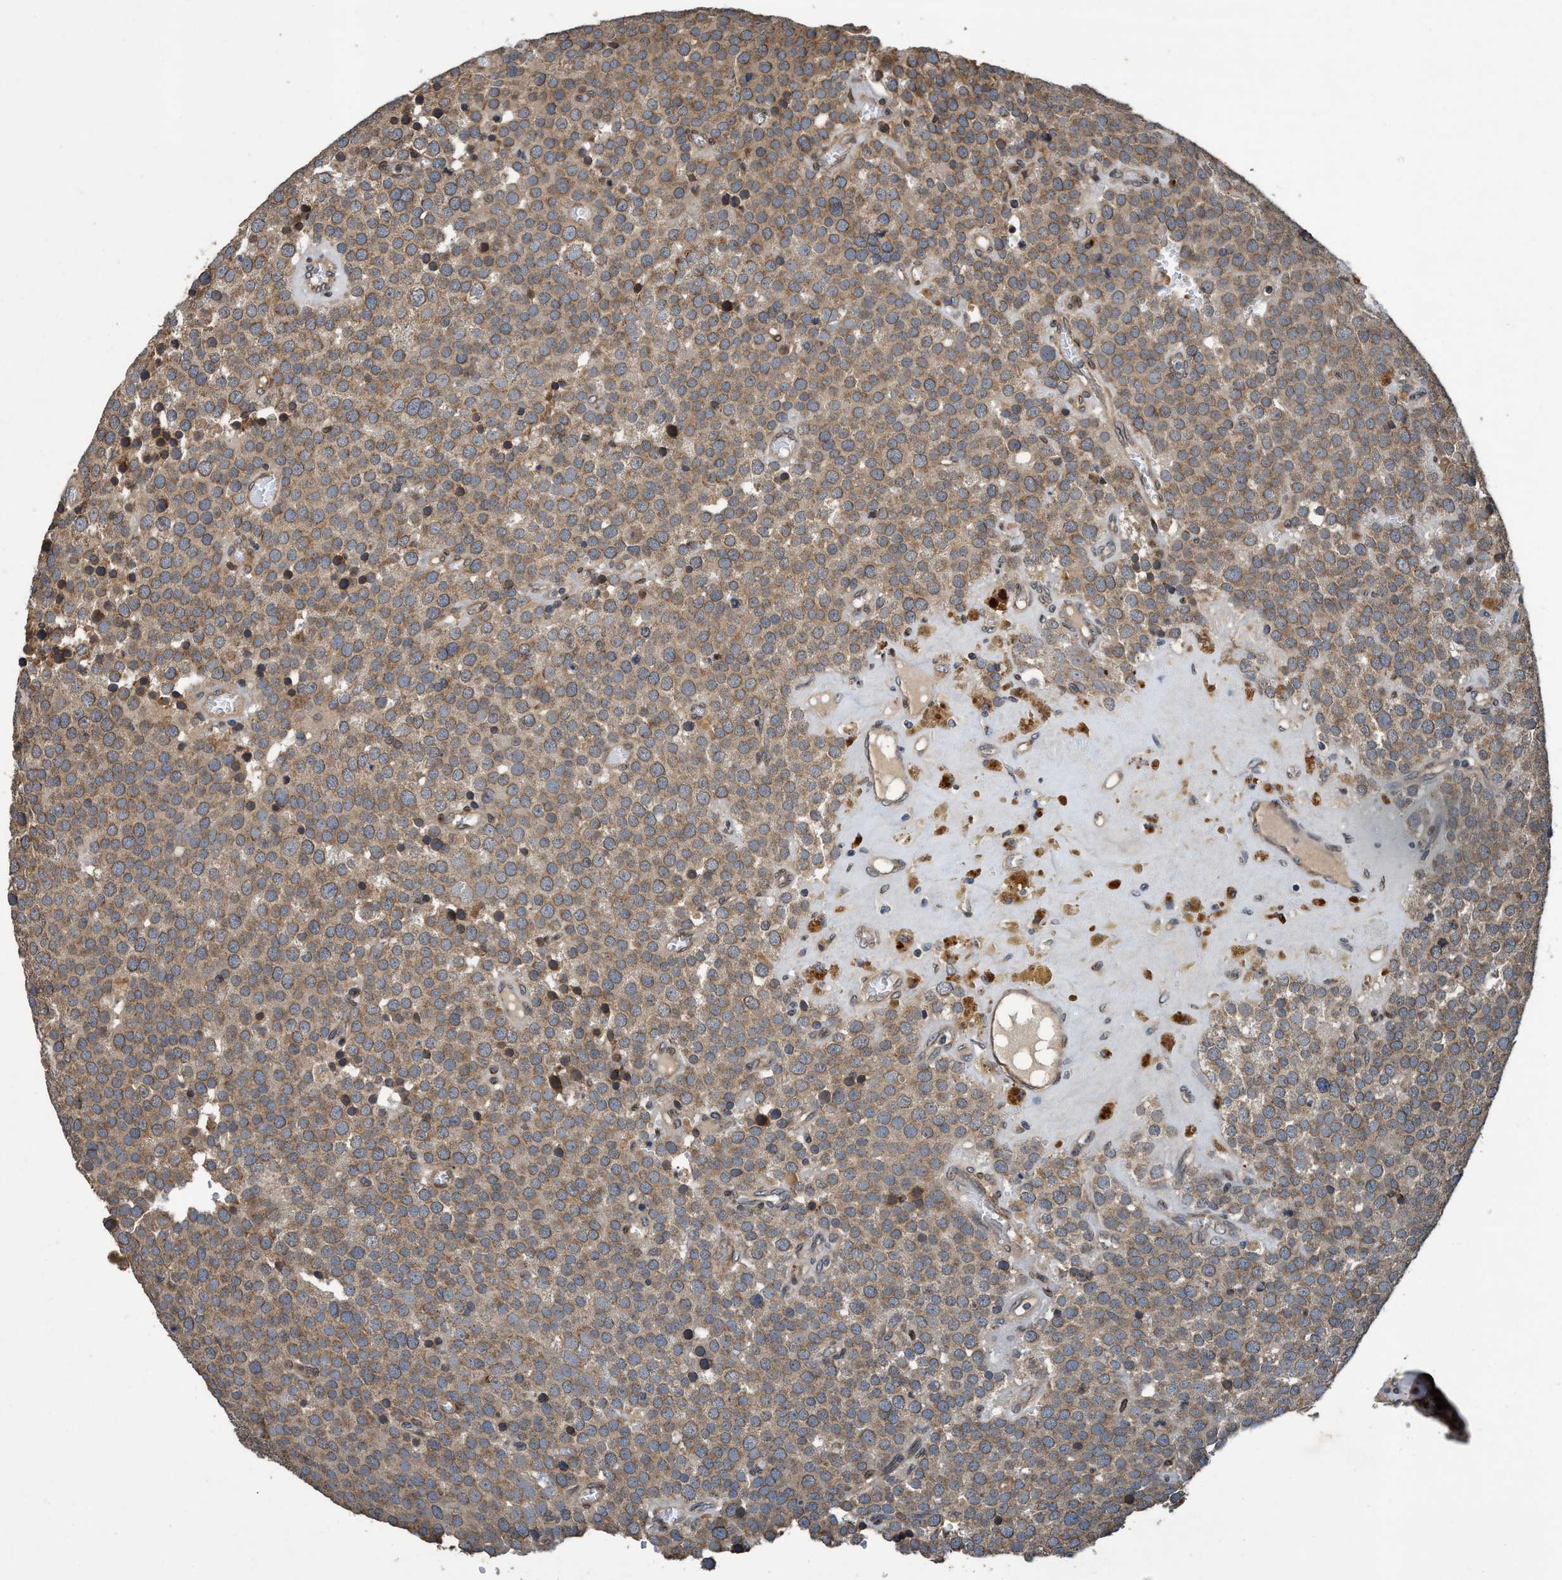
{"staining": {"intensity": "moderate", "quantity": ">75%", "location": "cytoplasmic/membranous"}, "tissue": "testis cancer", "cell_type": "Tumor cells", "image_type": "cancer", "snomed": [{"axis": "morphology", "description": "Normal tissue, NOS"}, {"axis": "morphology", "description": "Seminoma, NOS"}, {"axis": "topography", "description": "Testis"}], "caption": "Protein staining of seminoma (testis) tissue exhibits moderate cytoplasmic/membranous positivity in about >75% of tumor cells.", "gene": "MACC1", "patient": {"sex": "male", "age": 71}}